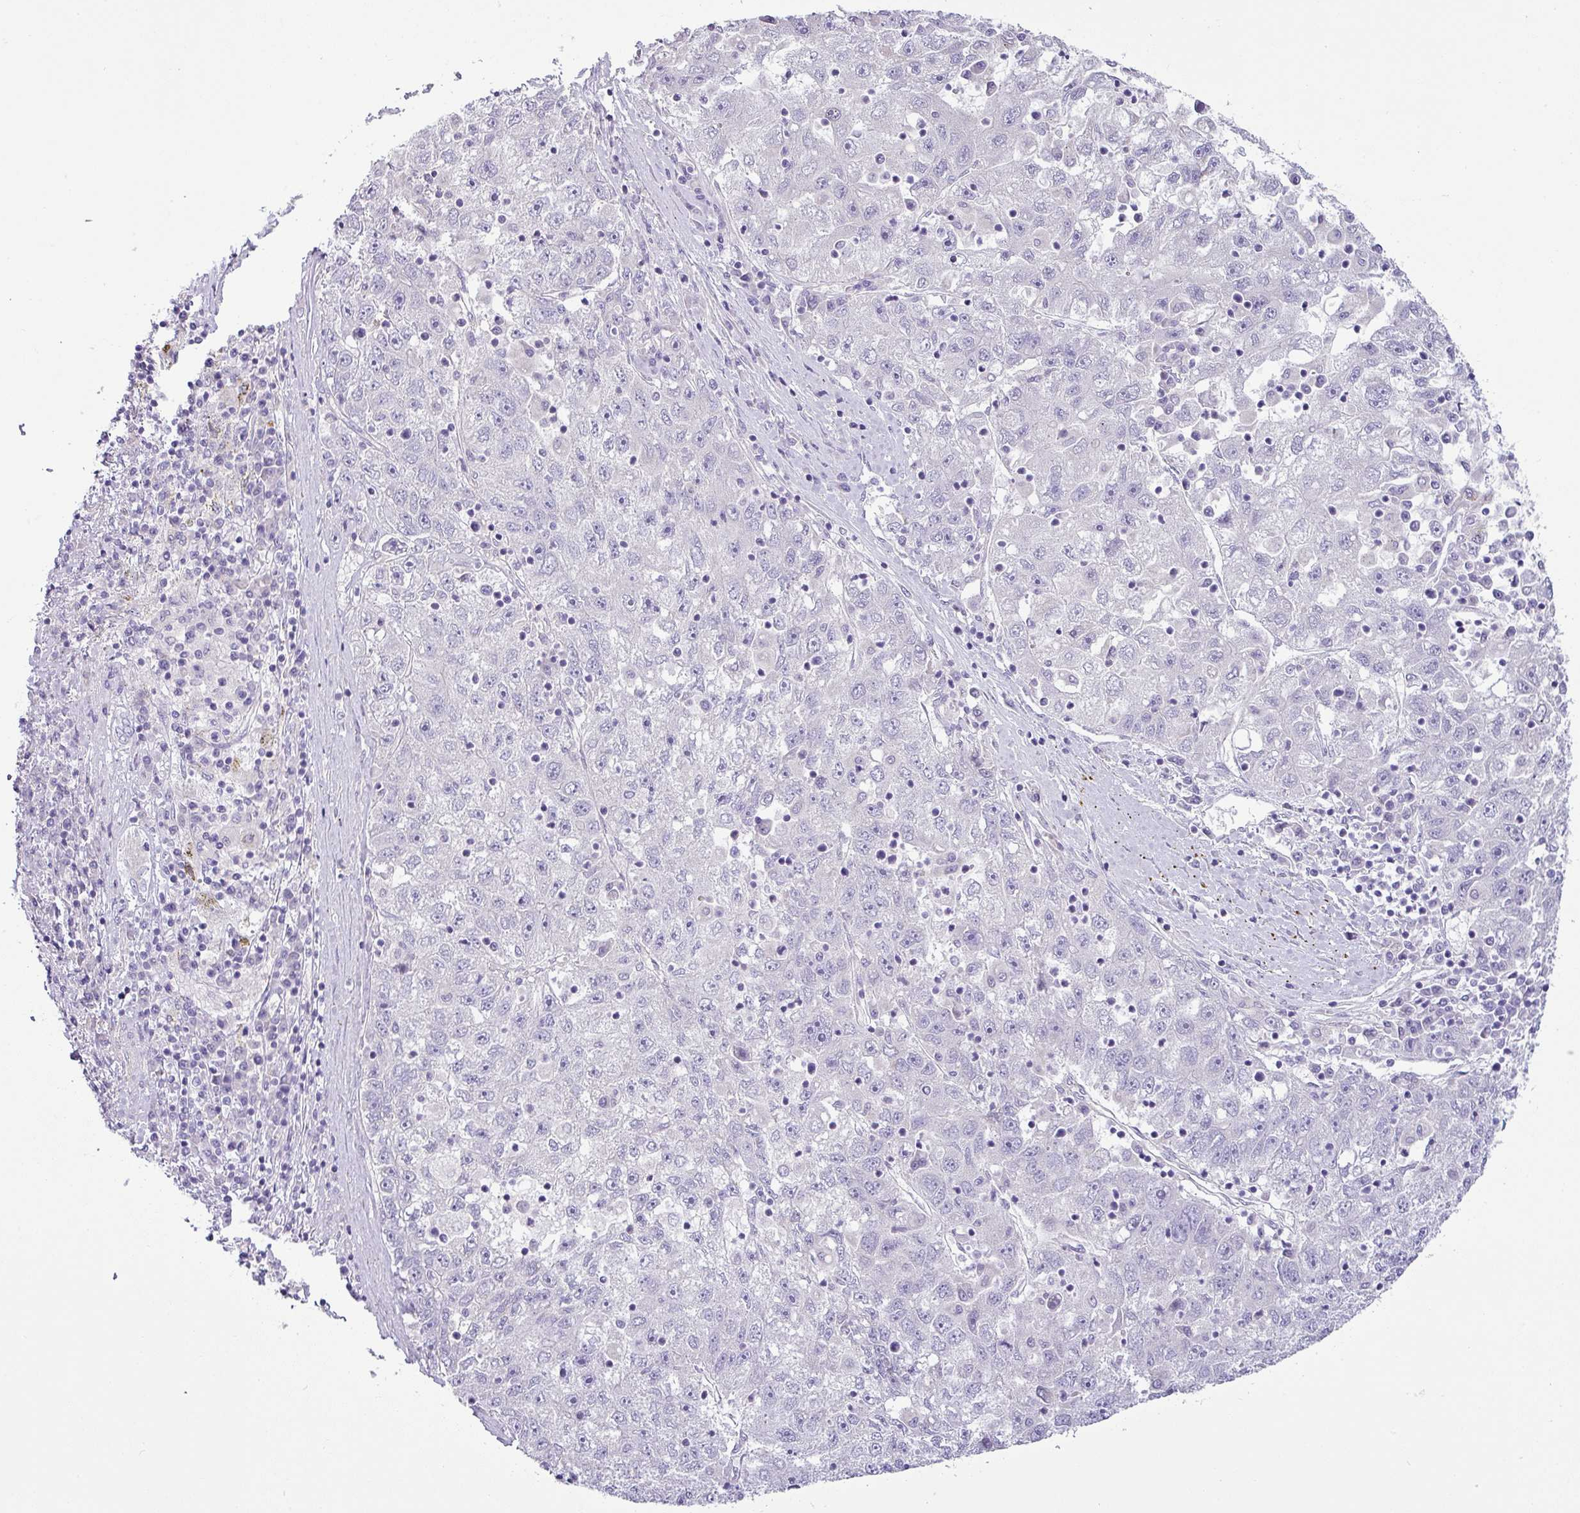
{"staining": {"intensity": "negative", "quantity": "none", "location": "none"}, "tissue": "liver cancer", "cell_type": "Tumor cells", "image_type": "cancer", "snomed": [{"axis": "morphology", "description": "Carcinoma, Hepatocellular, NOS"}, {"axis": "topography", "description": "Liver"}], "caption": "Photomicrograph shows no significant protein positivity in tumor cells of liver cancer. (Stains: DAB immunohistochemistry with hematoxylin counter stain, Microscopy: brightfield microscopy at high magnification).", "gene": "HBEGF", "patient": {"sex": "male", "age": 49}}